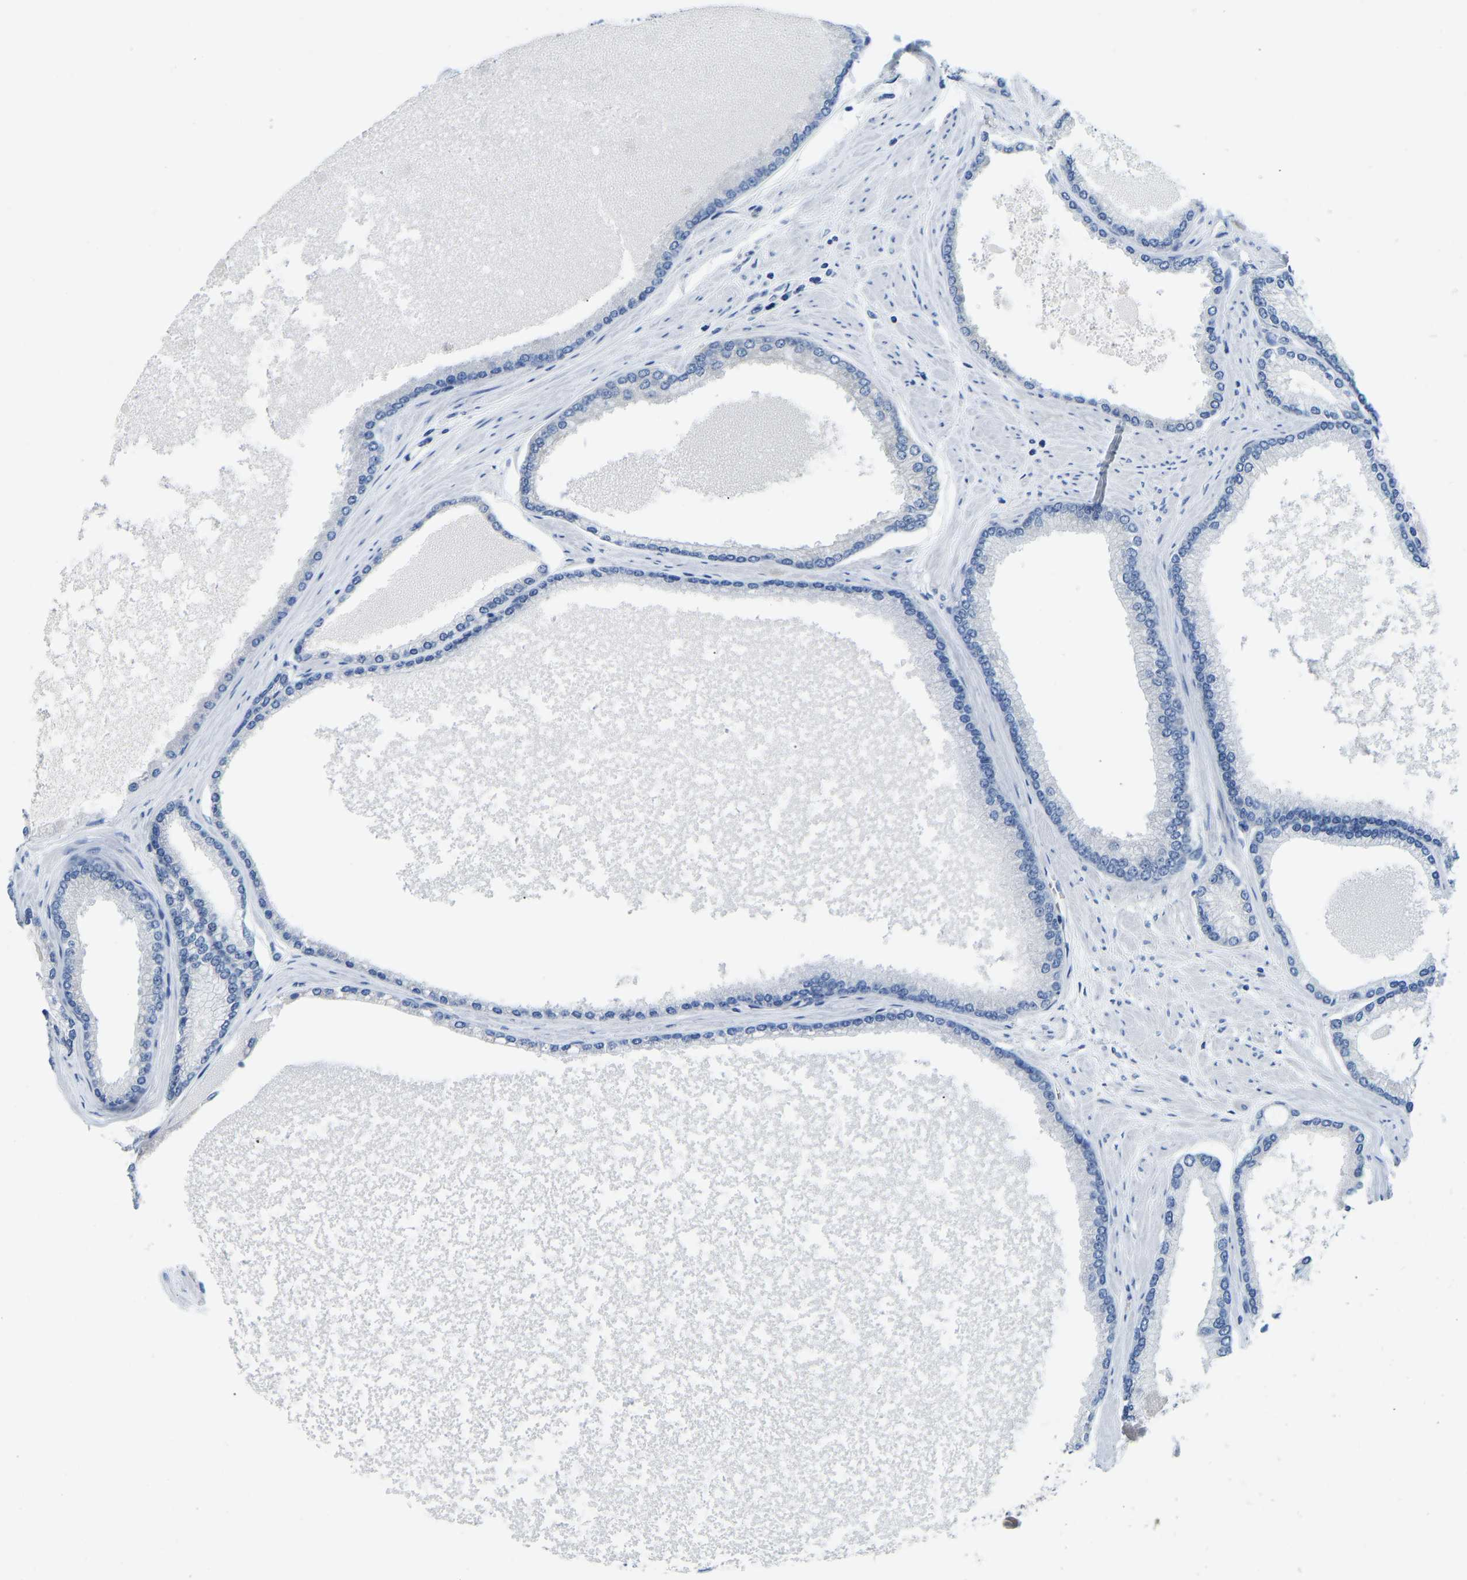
{"staining": {"intensity": "negative", "quantity": "none", "location": "none"}, "tissue": "prostate cancer", "cell_type": "Tumor cells", "image_type": "cancer", "snomed": [{"axis": "morphology", "description": "Adenocarcinoma, High grade"}, {"axis": "topography", "description": "Prostate"}], "caption": "Tumor cells are negative for brown protein staining in prostate cancer (high-grade adenocarcinoma).", "gene": "RPS6KB2", "patient": {"sex": "male", "age": 61}}